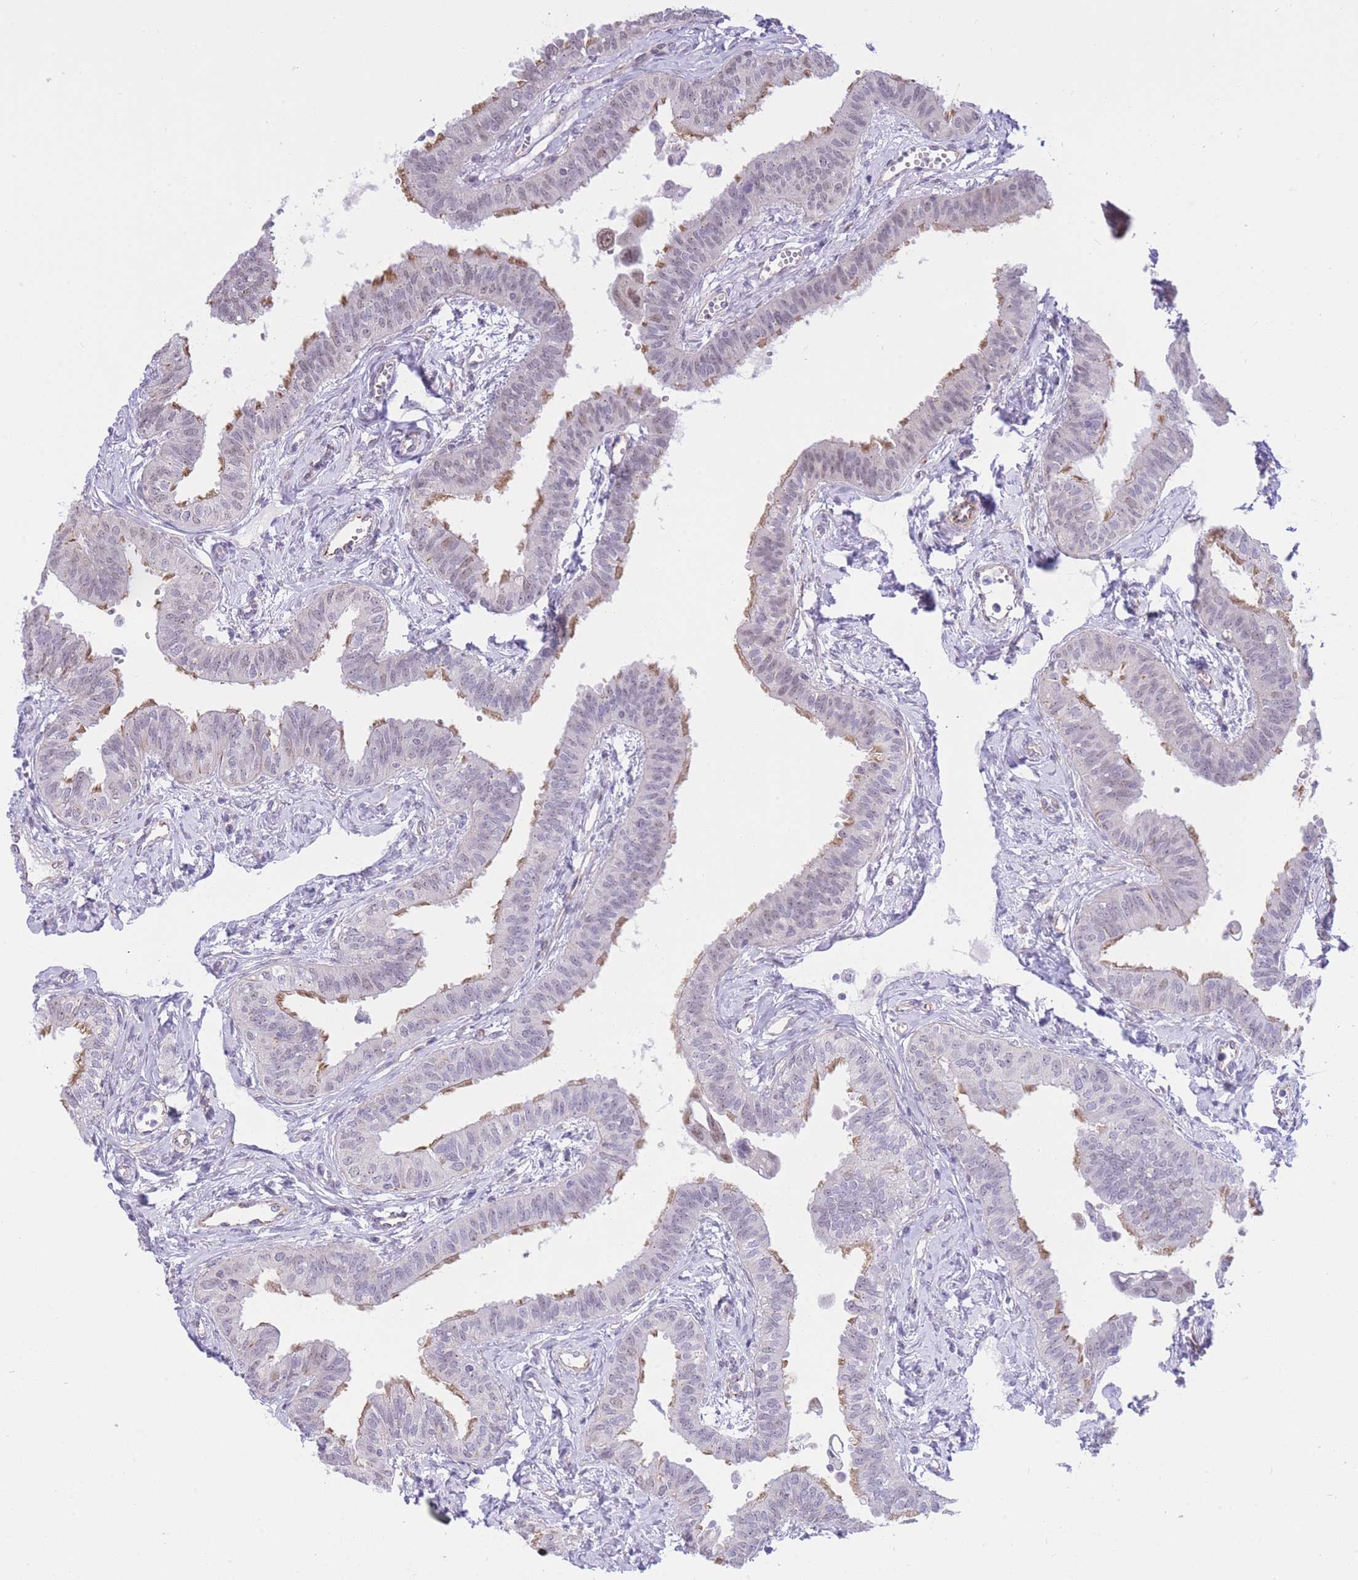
{"staining": {"intensity": "moderate", "quantity": "<25%", "location": "cytoplasmic/membranous"}, "tissue": "fallopian tube", "cell_type": "Glandular cells", "image_type": "normal", "snomed": [{"axis": "morphology", "description": "Normal tissue, NOS"}, {"axis": "morphology", "description": "Carcinoma, NOS"}, {"axis": "topography", "description": "Fallopian tube"}, {"axis": "topography", "description": "Ovary"}], "caption": "Fallopian tube was stained to show a protein in brown. There is low levels of moderate cytoplasmic/membranous staining in approximately <25% of glandular cells.", "gene": "PSG11", "patient": {"sex": "female", "age": 59}}